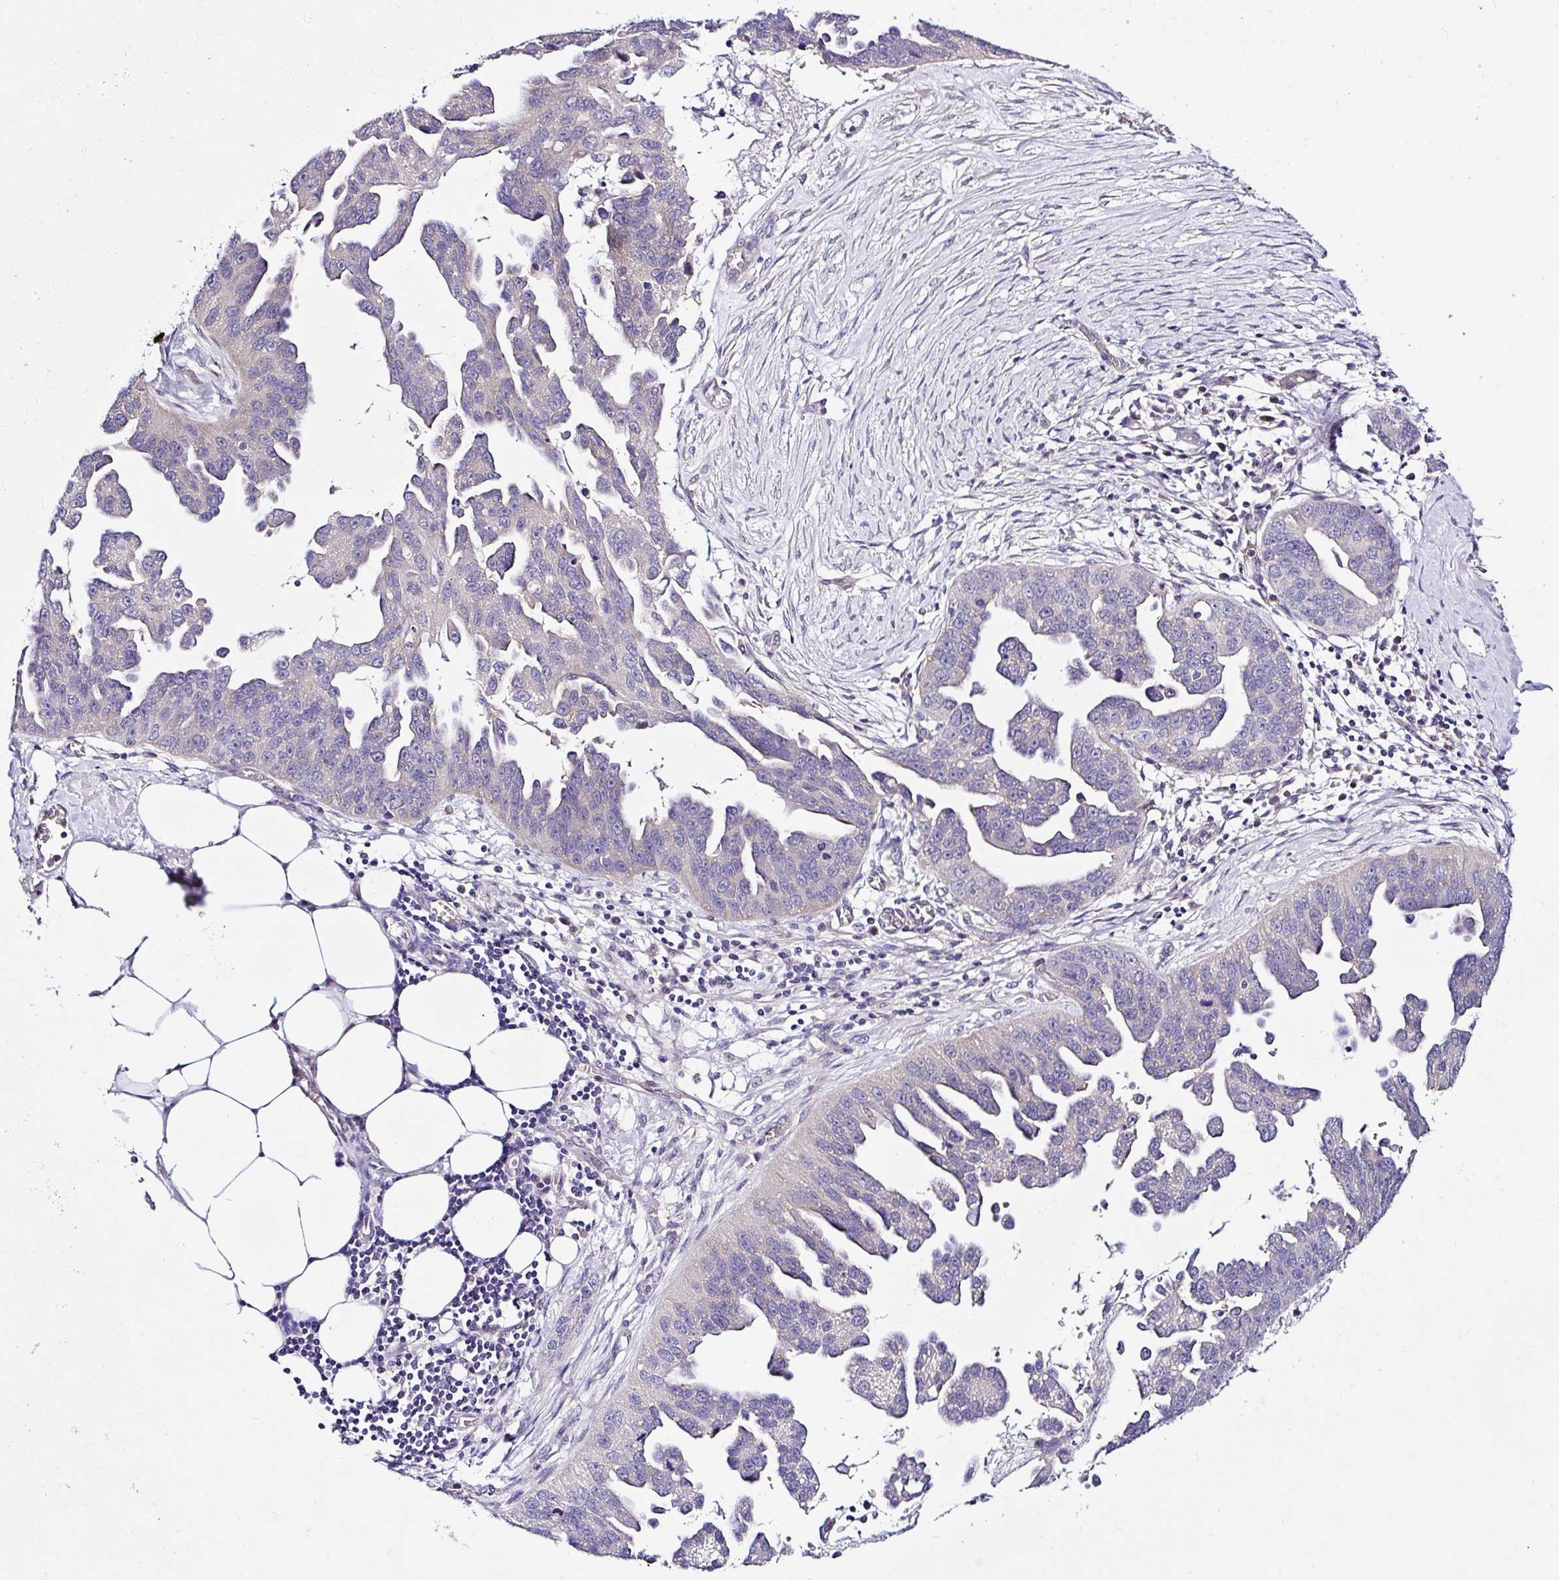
{"staining": {"intensity": "weak", "quantity": "<25%", "location": "cytoplasmic/membranous"}, "tissue": "ovarian cancer", "cell_type": "Tumor cells", "image_type": "cancer", "snomed": [{"axis": "morphology", "description": "Cystadenocarcinoma, serous, NOS"}, {"axis": "topography", "description": "Ovary"}], "caption": "Human ovarian cancer stained for a protein using immunohistochemistry (IHC) exhibits no positivity in tumor cells.", "gene": "DEPDC5", "patient": {"sex": "female", "age": 75}}